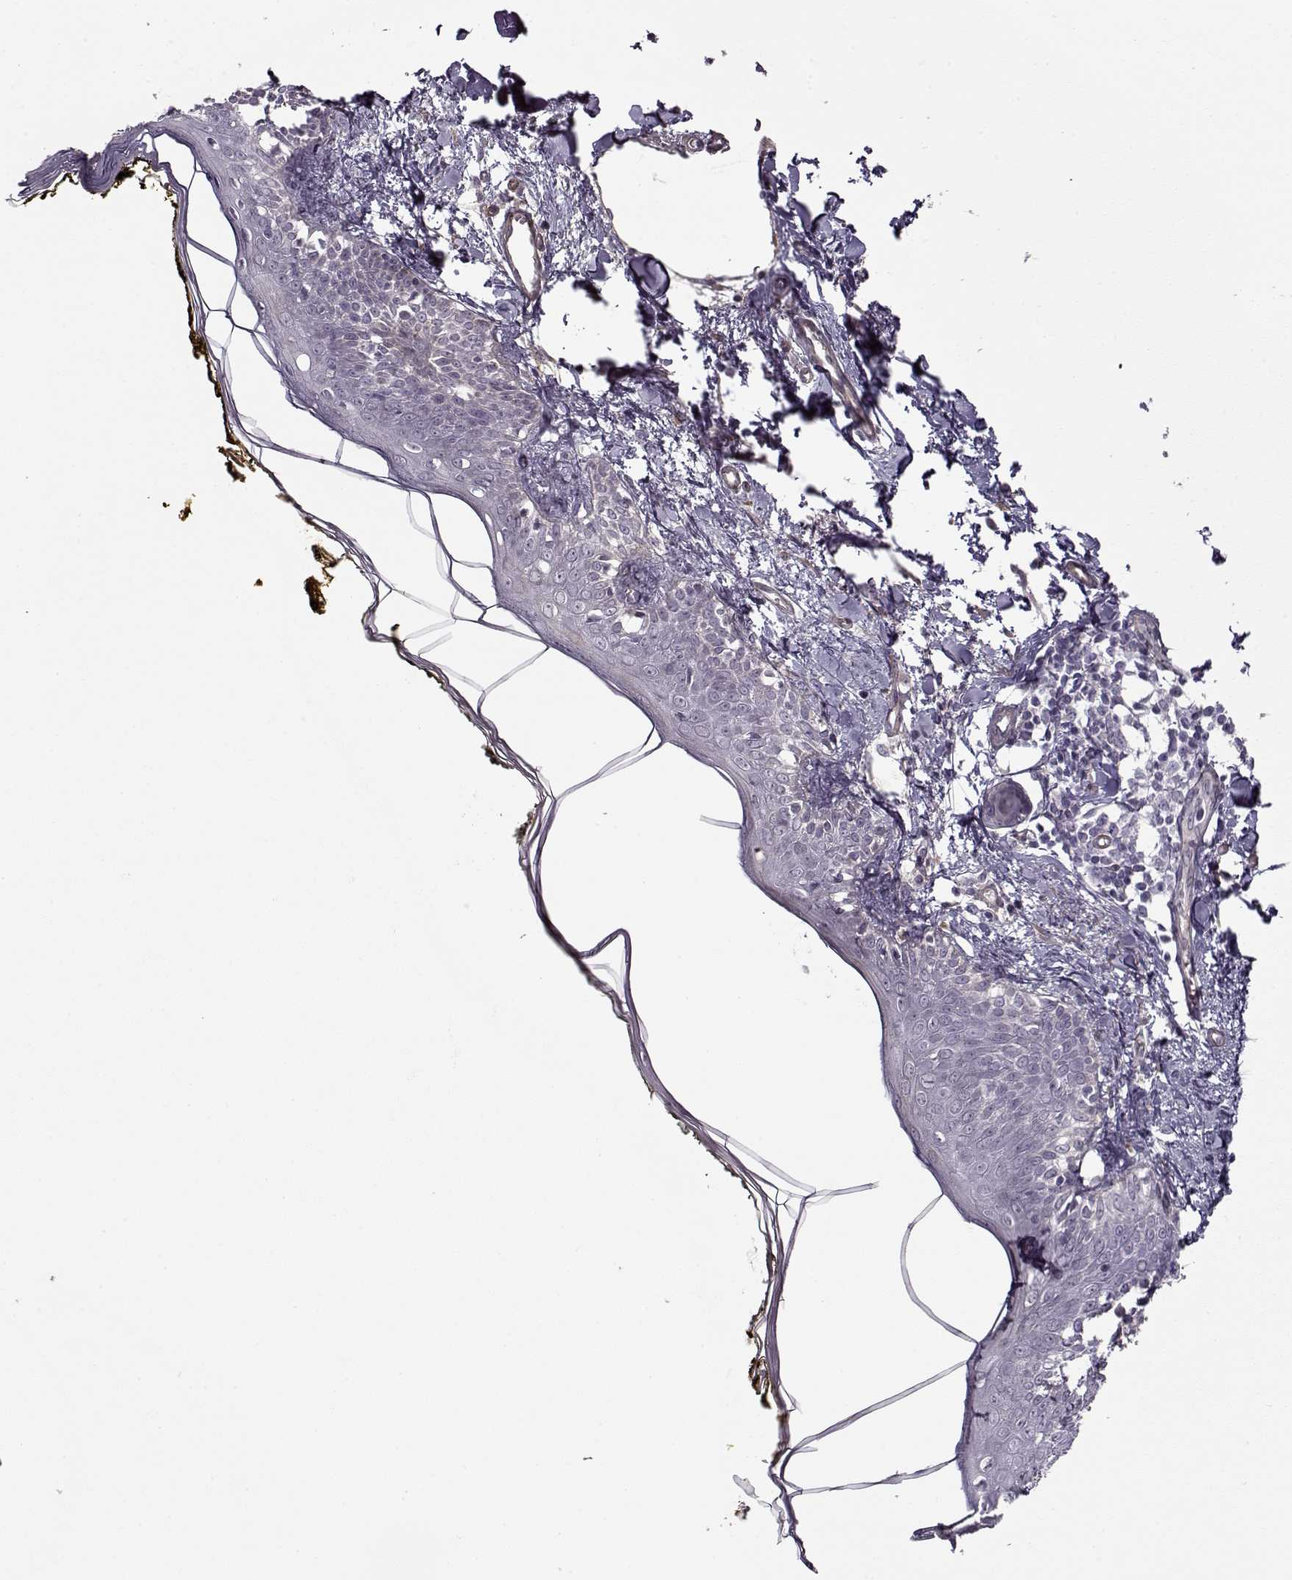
{"staining": {"intensity": "negative", "quantity": "none", "location": "none"}, "tissue": "skin", "cell_type": "Fibroblasts", "image_type": "normal", "snomed": [{"axis": "morphology", "description": "Normal tissue, NOS"}, {"axis": "topography", "description": "Skin"}], "caption": "This photomicrograph is of benign skin stained with immunohistochemistry (IHC) to label a protein in brown with the nuclei are counter-stained blue. There is no expression in fibroblasts. (Brightfield microscopy of DAB (3,3'-diaminobenzidine) IHC at high magnification).", "gene": "LAMB2", "patient": {"sex": "male", "age": 76}}